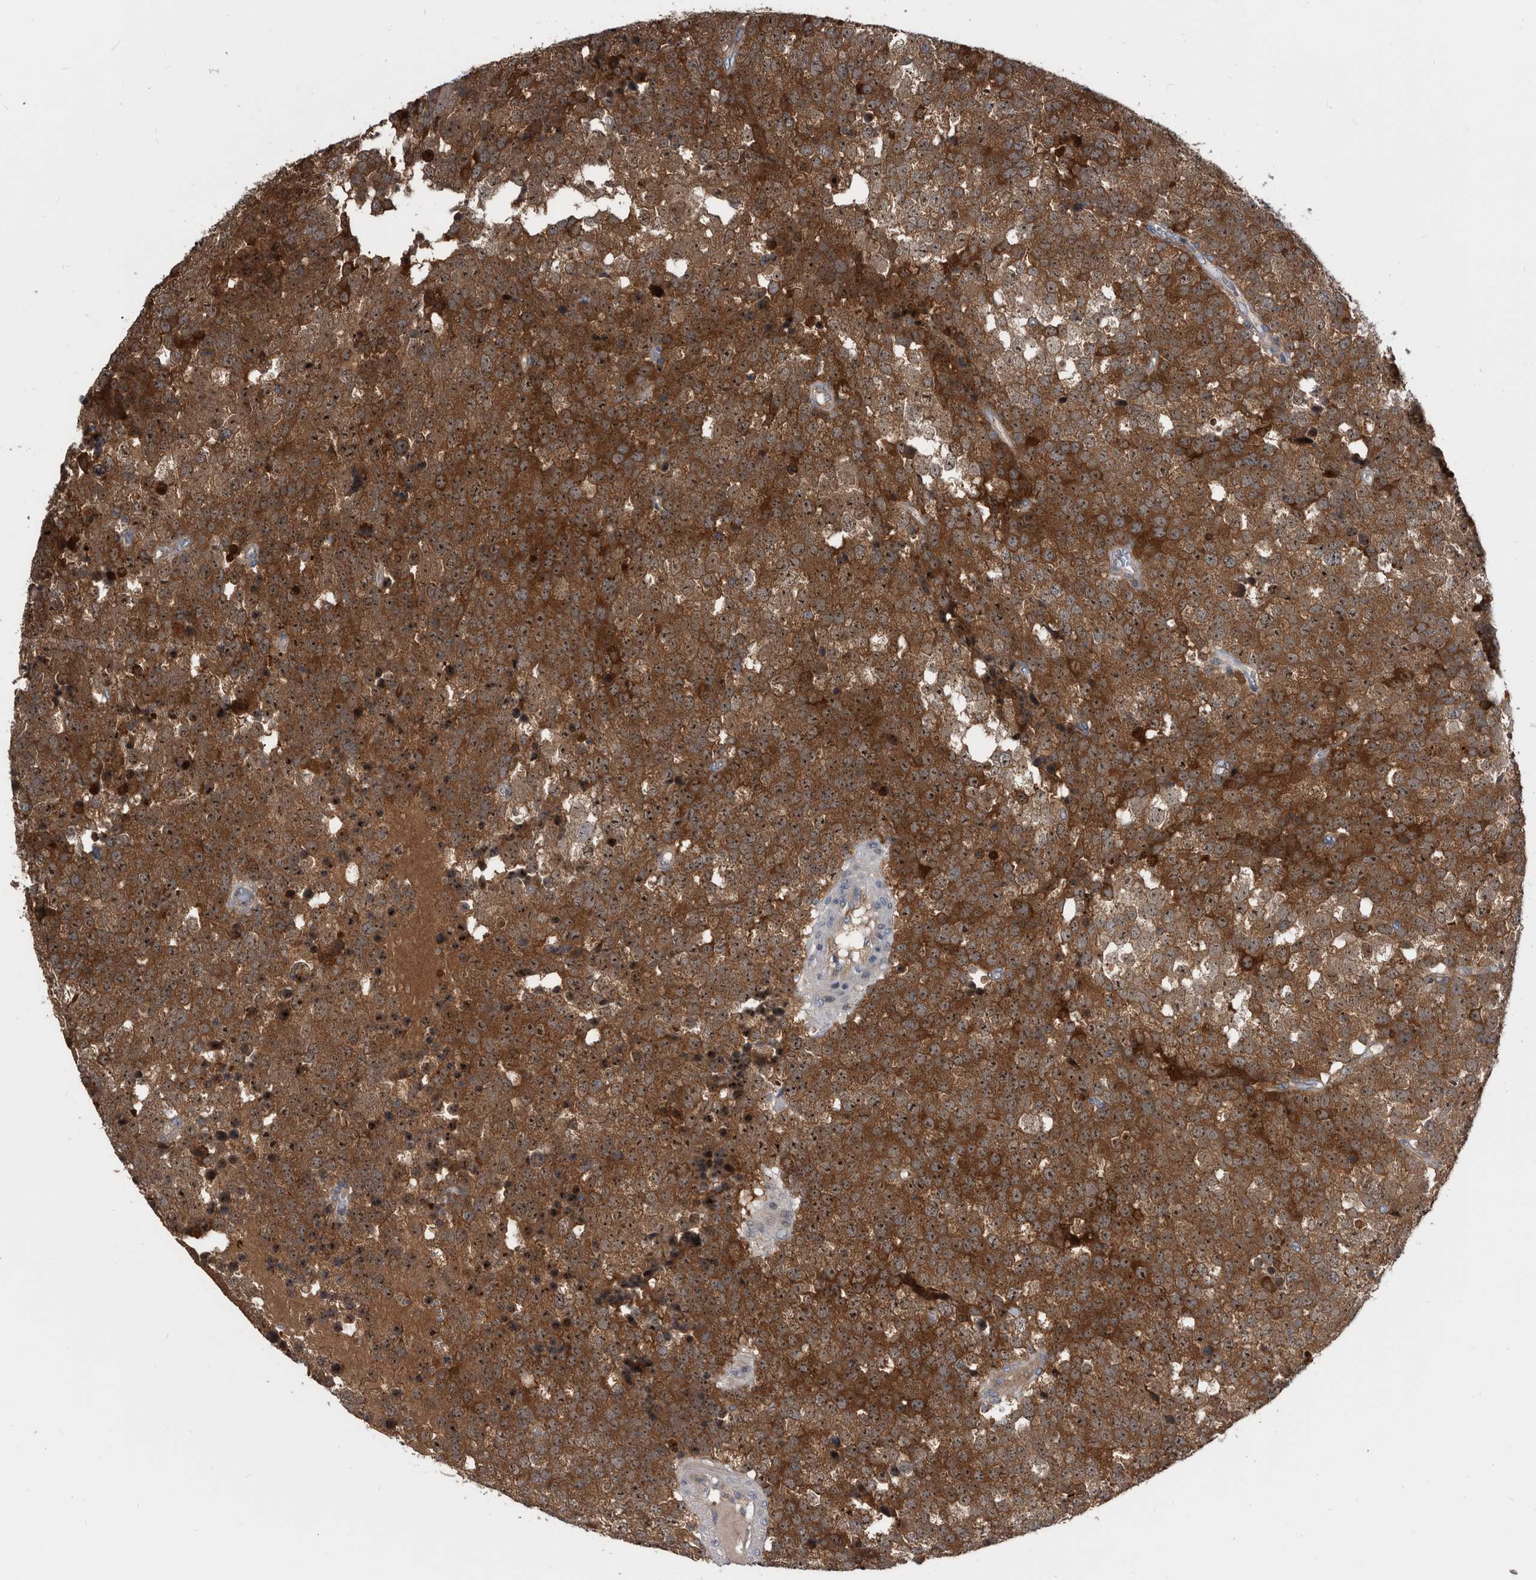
{"staining": {"intensity": "strong", "quantity": ">75%", "location": "cytoplasmic/membranous,nuclear"}, "tissue": "testis cancer", "cell_type": "Tumor cells", "image_type": "cancer", "snomed": [{"axis": "morphology", "description": "Seminoma, NOS"}, {"axis": "topography", "description": "Testis"}], "caption": "This is a histology image of IHC staining of testis cancer, which shows strong expression in the cytoplasmic/membranous and nuclear of tumor cells.", "gene": "APEH", "patient": {"sex": "male", "age": 71}}